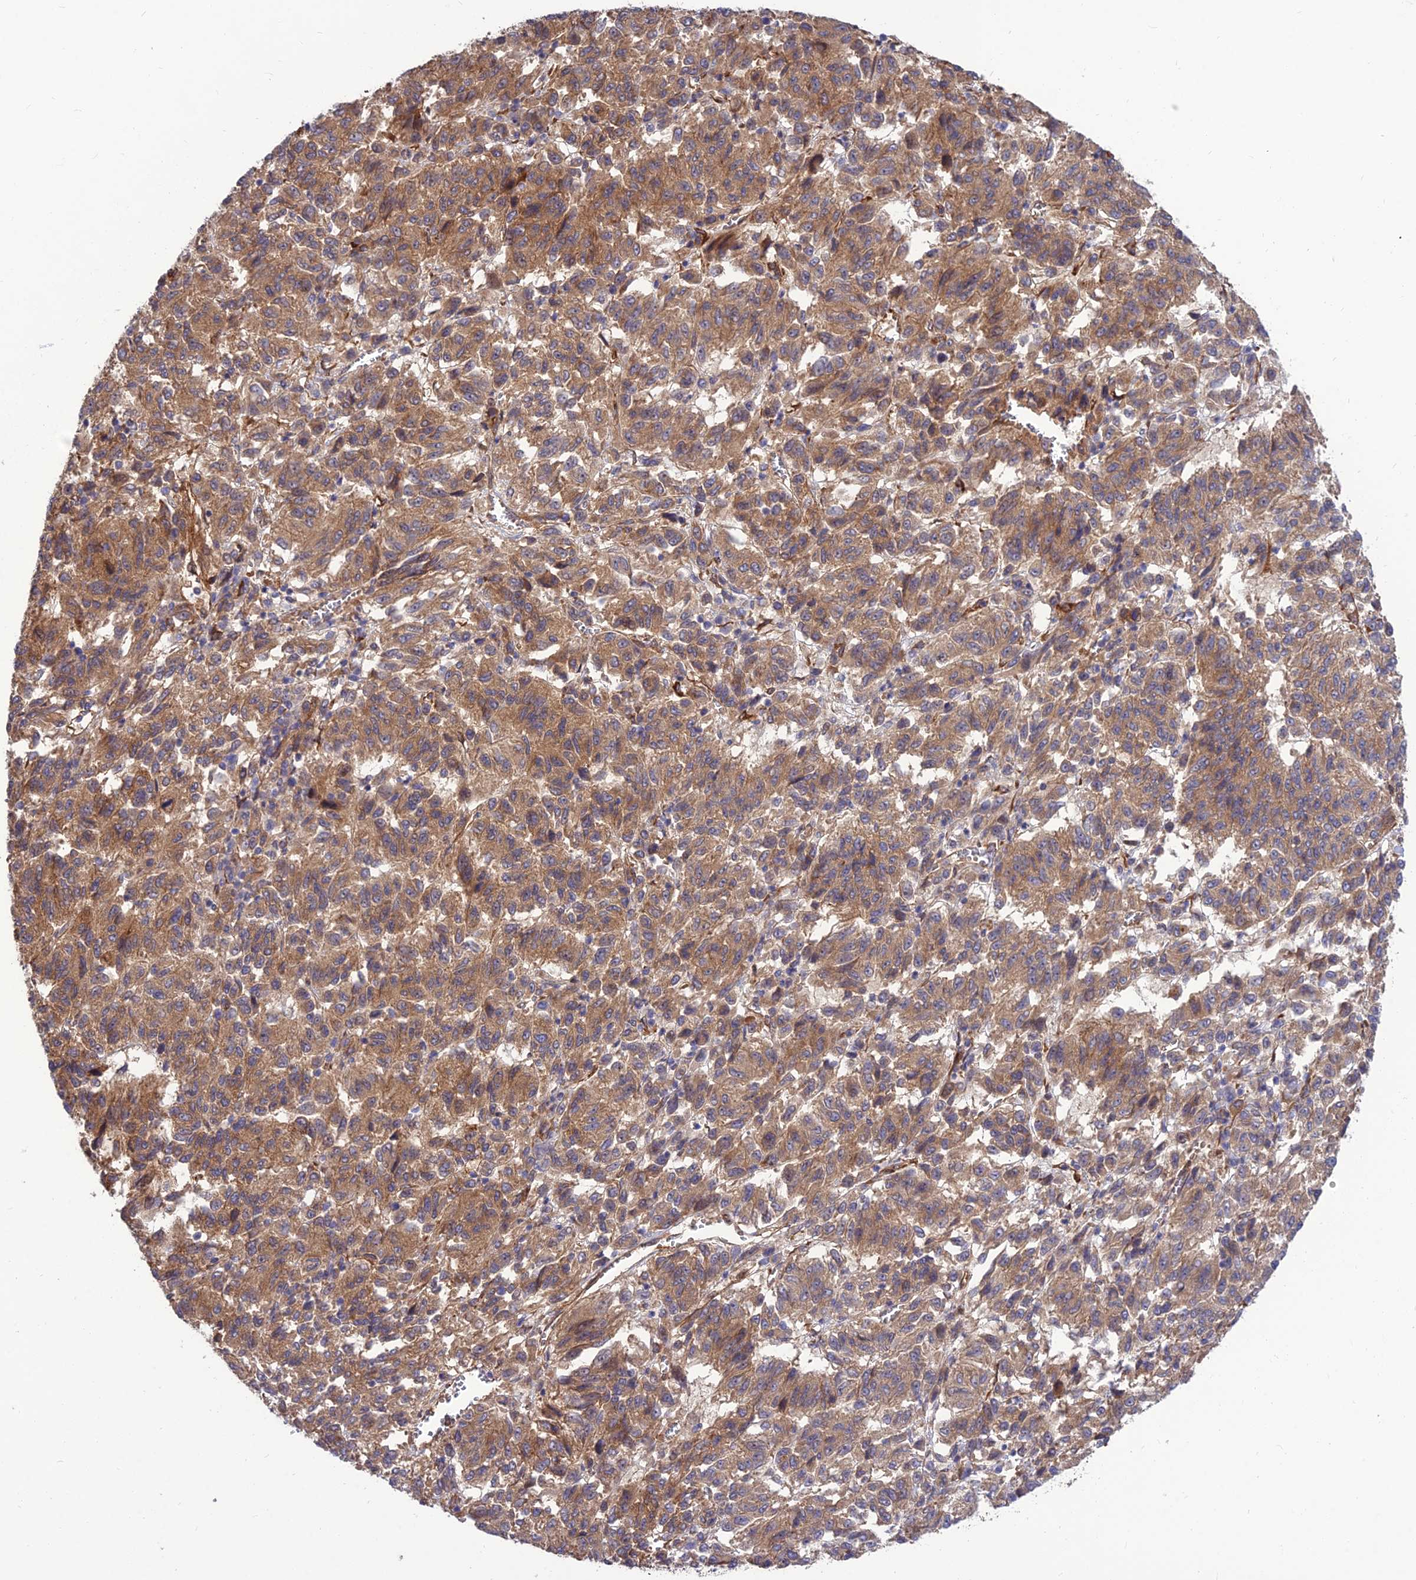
{"staining": {"intensity": "moderate", "quantity": ">75%", "location": "cytoplasmic/membranous"}, "tissue": "melanoma", "cell_type": "Tumor cells", "image_type": "cancer", "snomed": [{"axis": "morphology", "description": "Malignant melanoma, Metastatic site"}, {"axis": "topography", "description": "Lung"}], "caption": "Human malignant melanoma (metastatic site) stained with a brown dye demonstrates moderate cytoplasmic/membranous positive positivity in about >75% of tumor cells.", "gene": "CRTAP", "patient": {"sex": "male", "age": 64}}